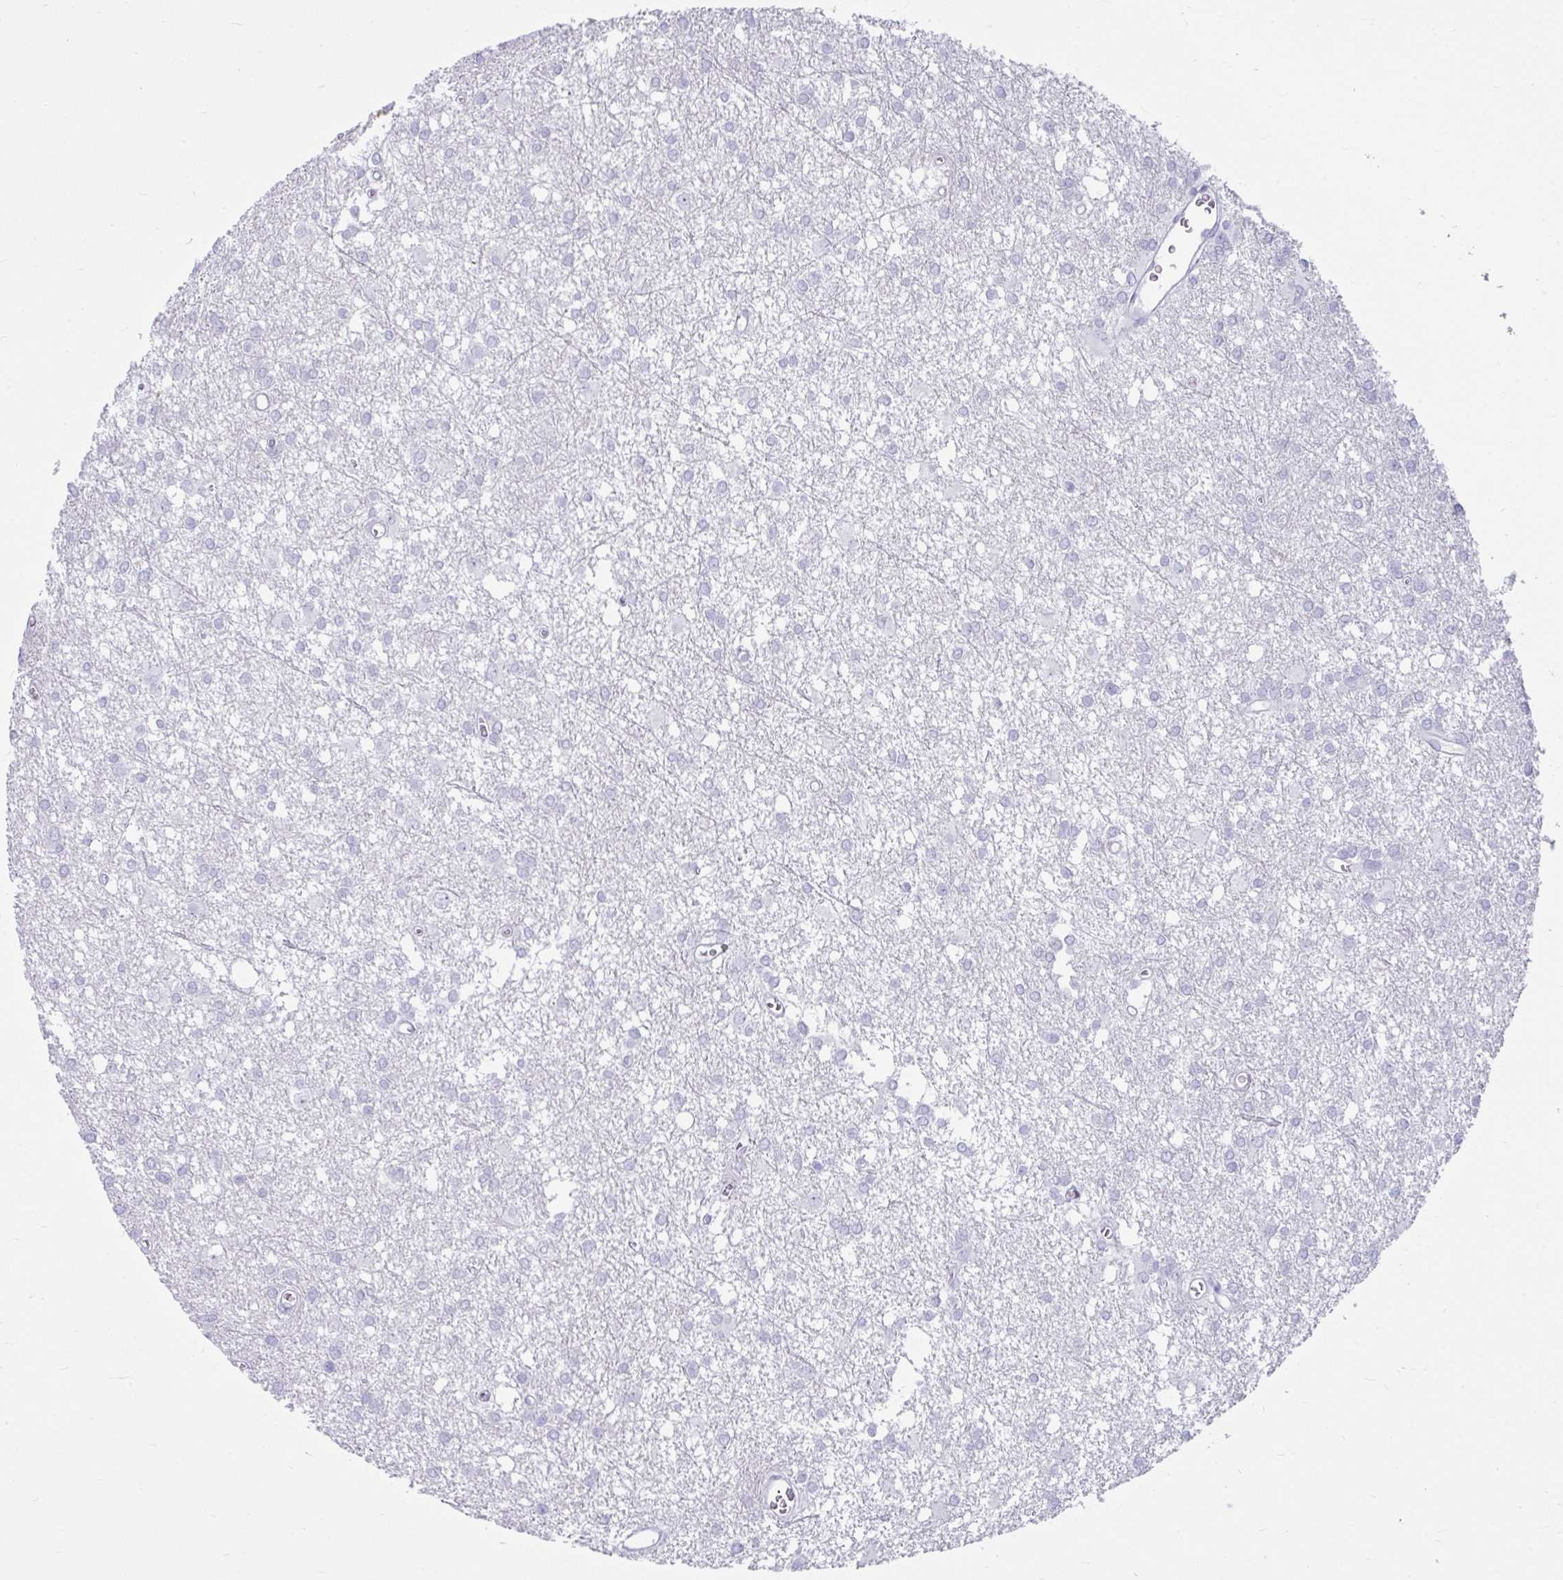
{"staining": {"intensity": "negative", "quantity": "none", "location": "none"}, "tissue": "glioma", "cell_type": "Tumor cells", "image_type": "cancer", "snomed": [{"axis": "morphology", "description": "Glioma, malignant, High grade"}, {"axis": "topography", "description": "Brain"}], "caption": "A high-resolution image shows IHC staining of glioma, which displays no significant expression in tumor cells. (DAB immunohistochemistry with hematoxylin counter stain).", "gene": "GRXCR2", "patient": {"sex": "male", "age": 48}}